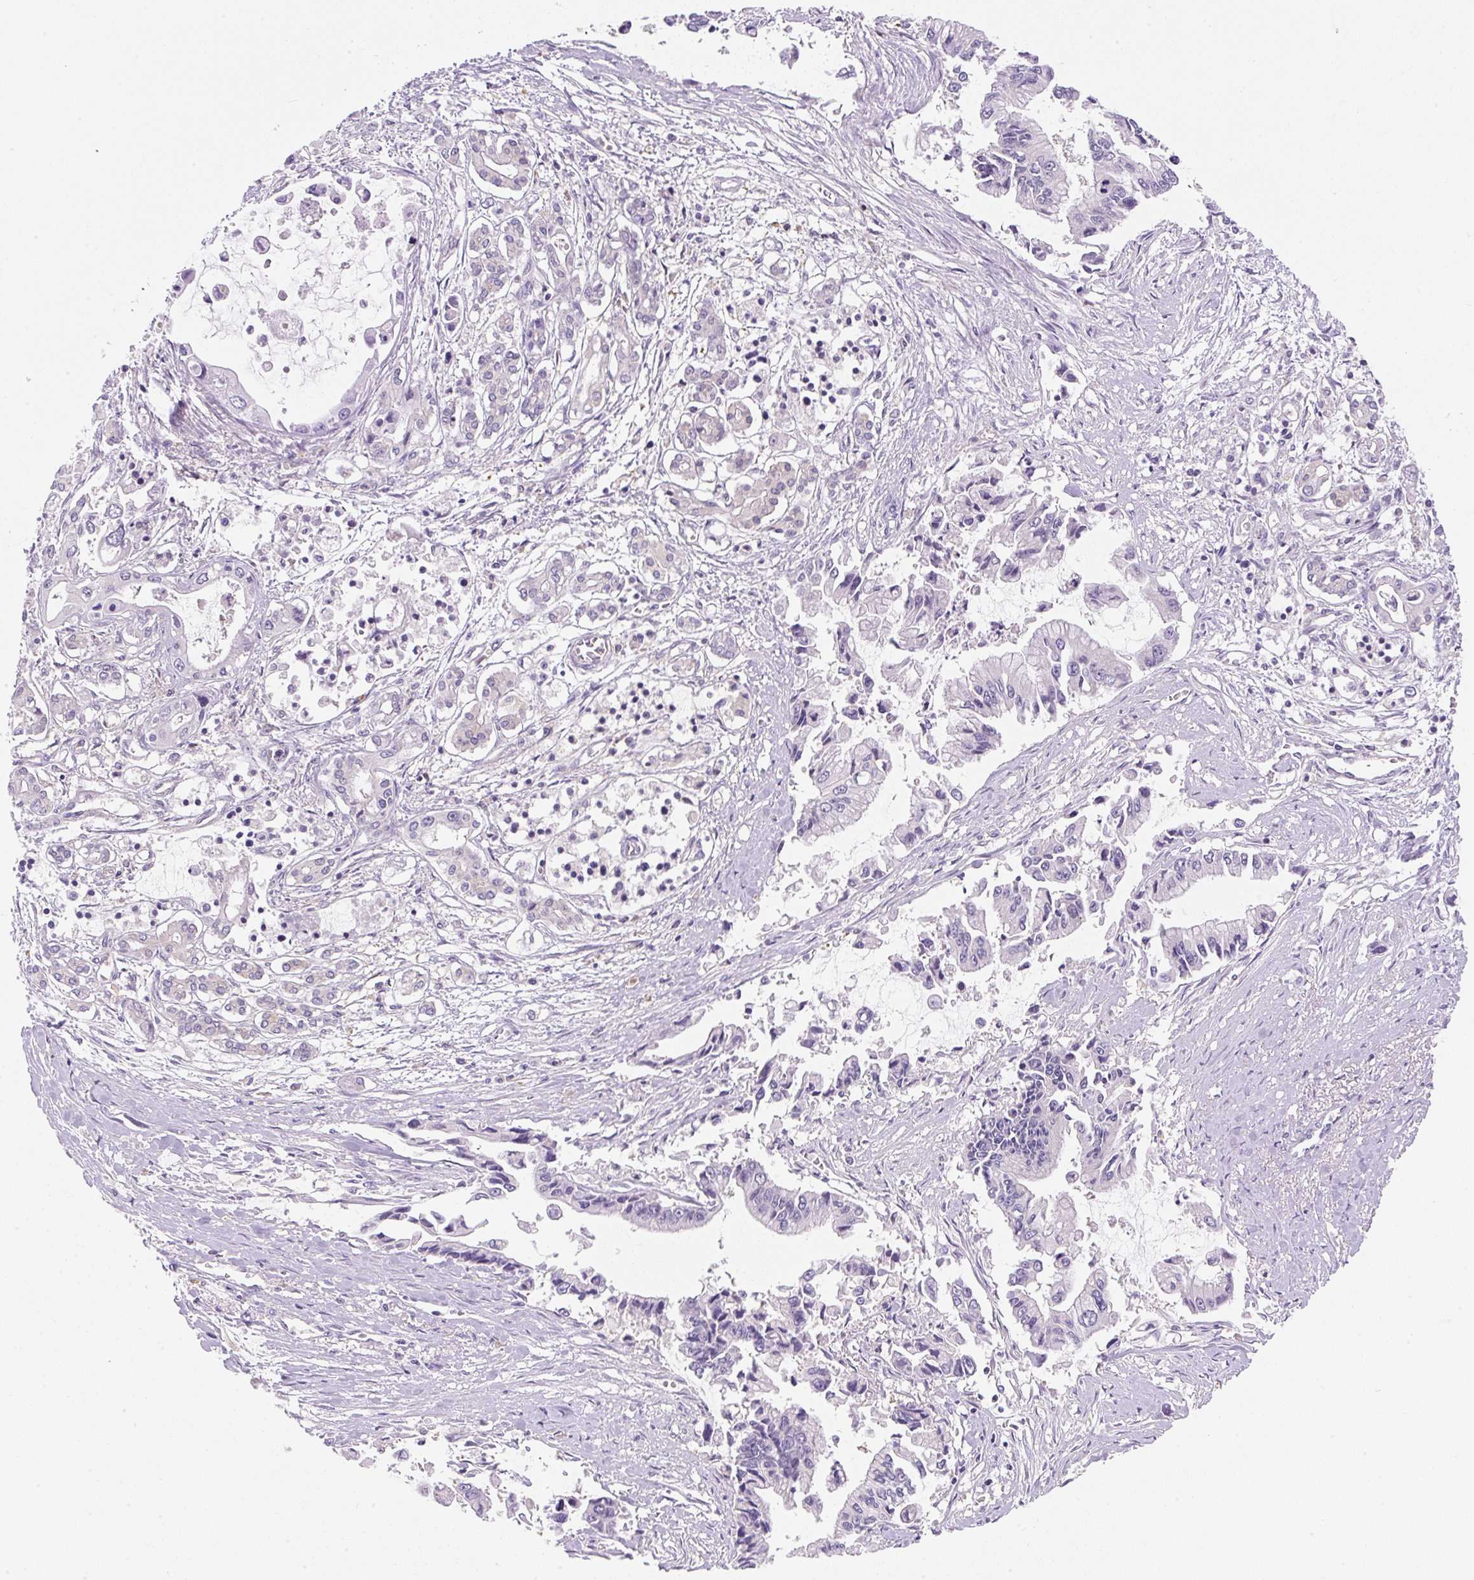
{"staining": {"intensity": "negative", "quantity": "none", "location": "none"}, "tissue": "pancreatic cancer", "cell_type": "Tumor cells", "image_type": "cancer", "snomed": [{"axis": "morphology", "description": "Adenocarcinoma, NOS"}, {"axis": "topography", "description": "Pancreas"}], "caption": "Tumor cells show no significant protein staining in pancreatic cancer (adenocarcinoma).", "gene": "OMA1", "patient": {"sex": "male", "age": 84}}